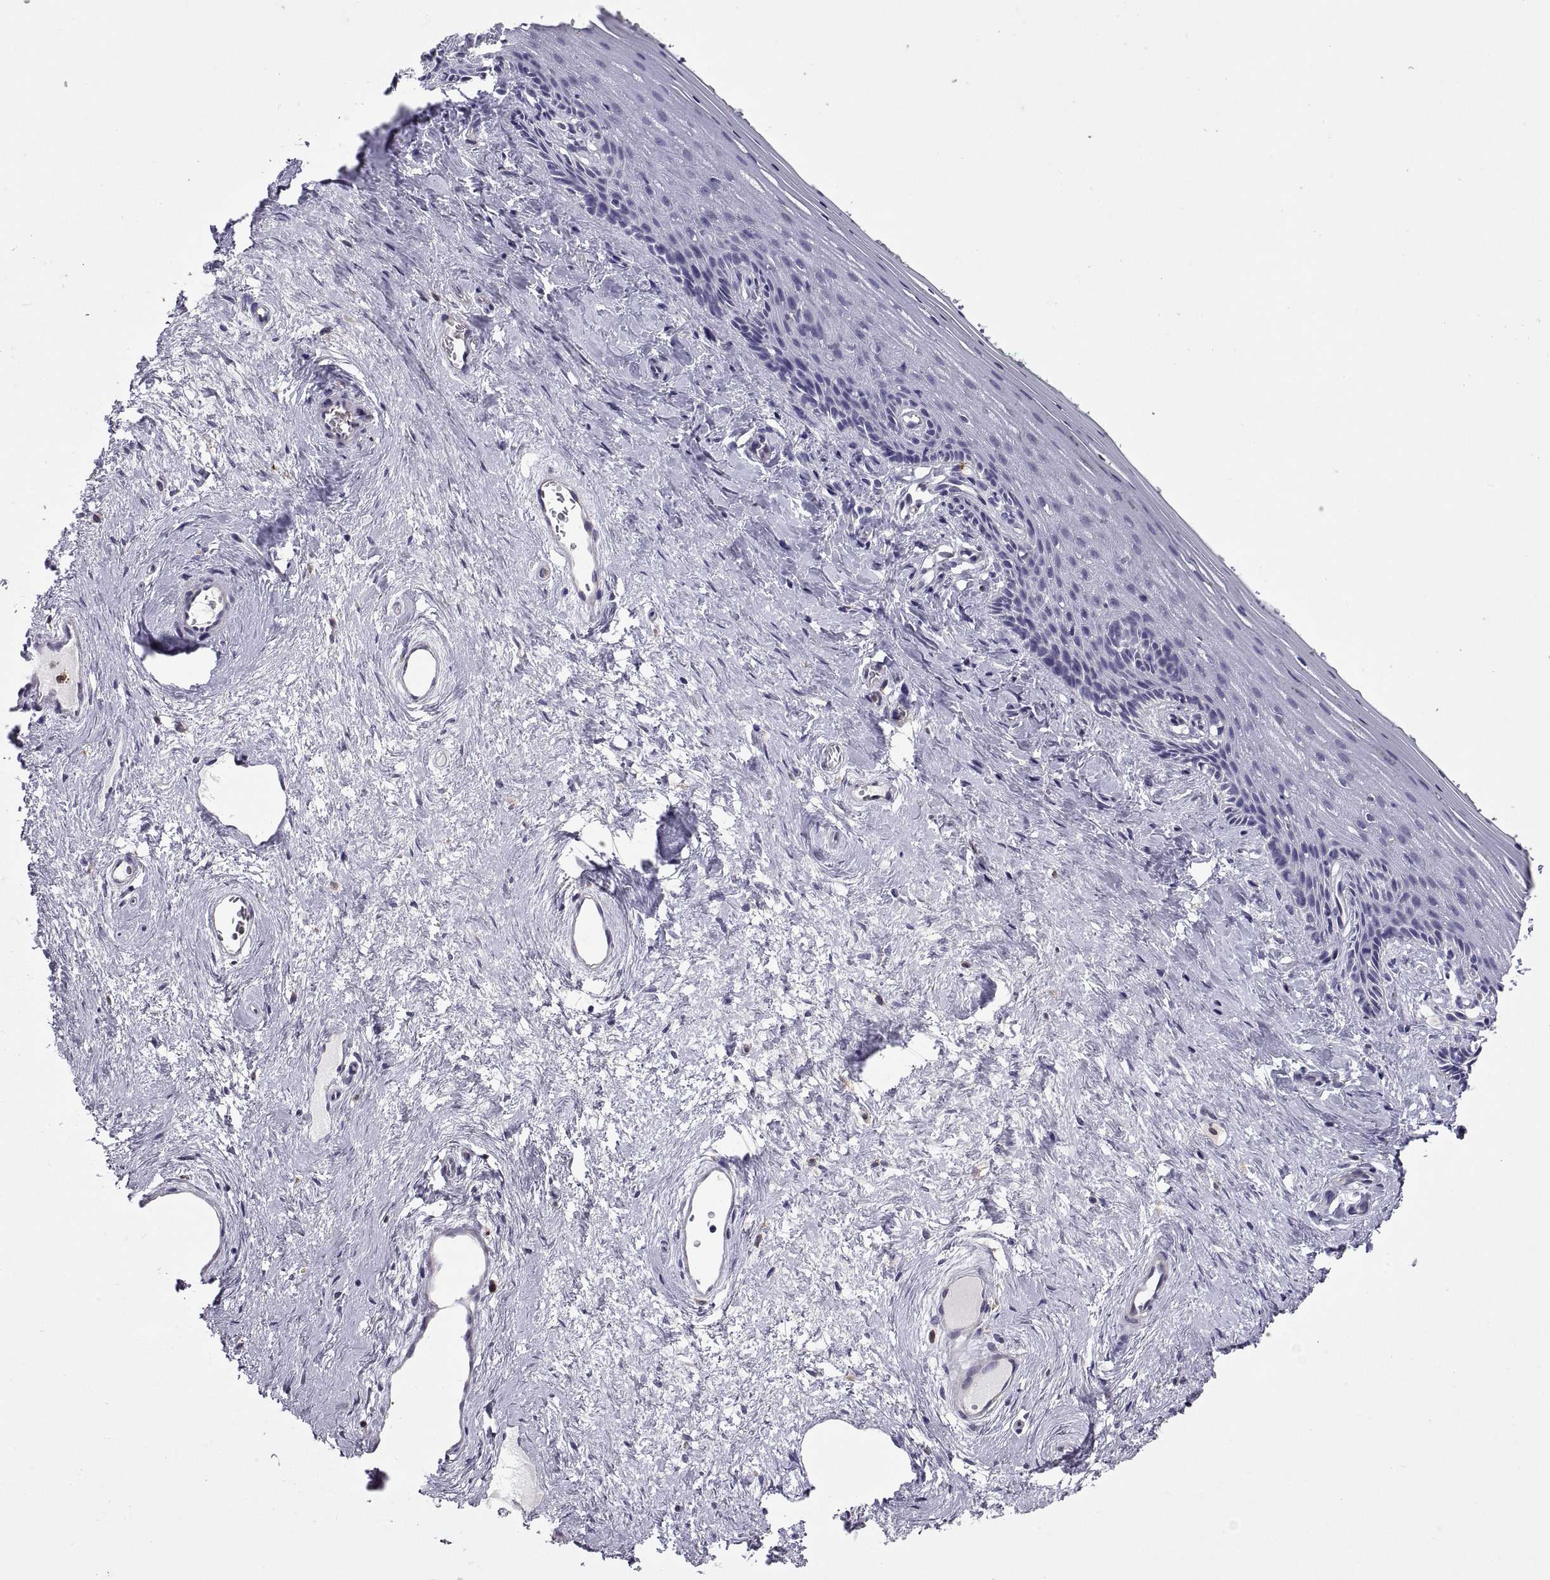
{"staining": {"intensity": "negative", "quantity": "none", "location": "none"}, "tissue": "vagina", "cell_type": "Squamous epithelial cells", "image_type": "normal", "snomed": [{"axis": "morphology", "description": "Normal tissue, NOS"}, {"axis": "topography", "description": "Vagina"}], "caption": "Squamous epithelial cells are negative for brown protein staining in unremarkable vagina. Nuclei are stained in blue.", "gene": "DOK3", "patient": {"sex": "female", "age": 45}}